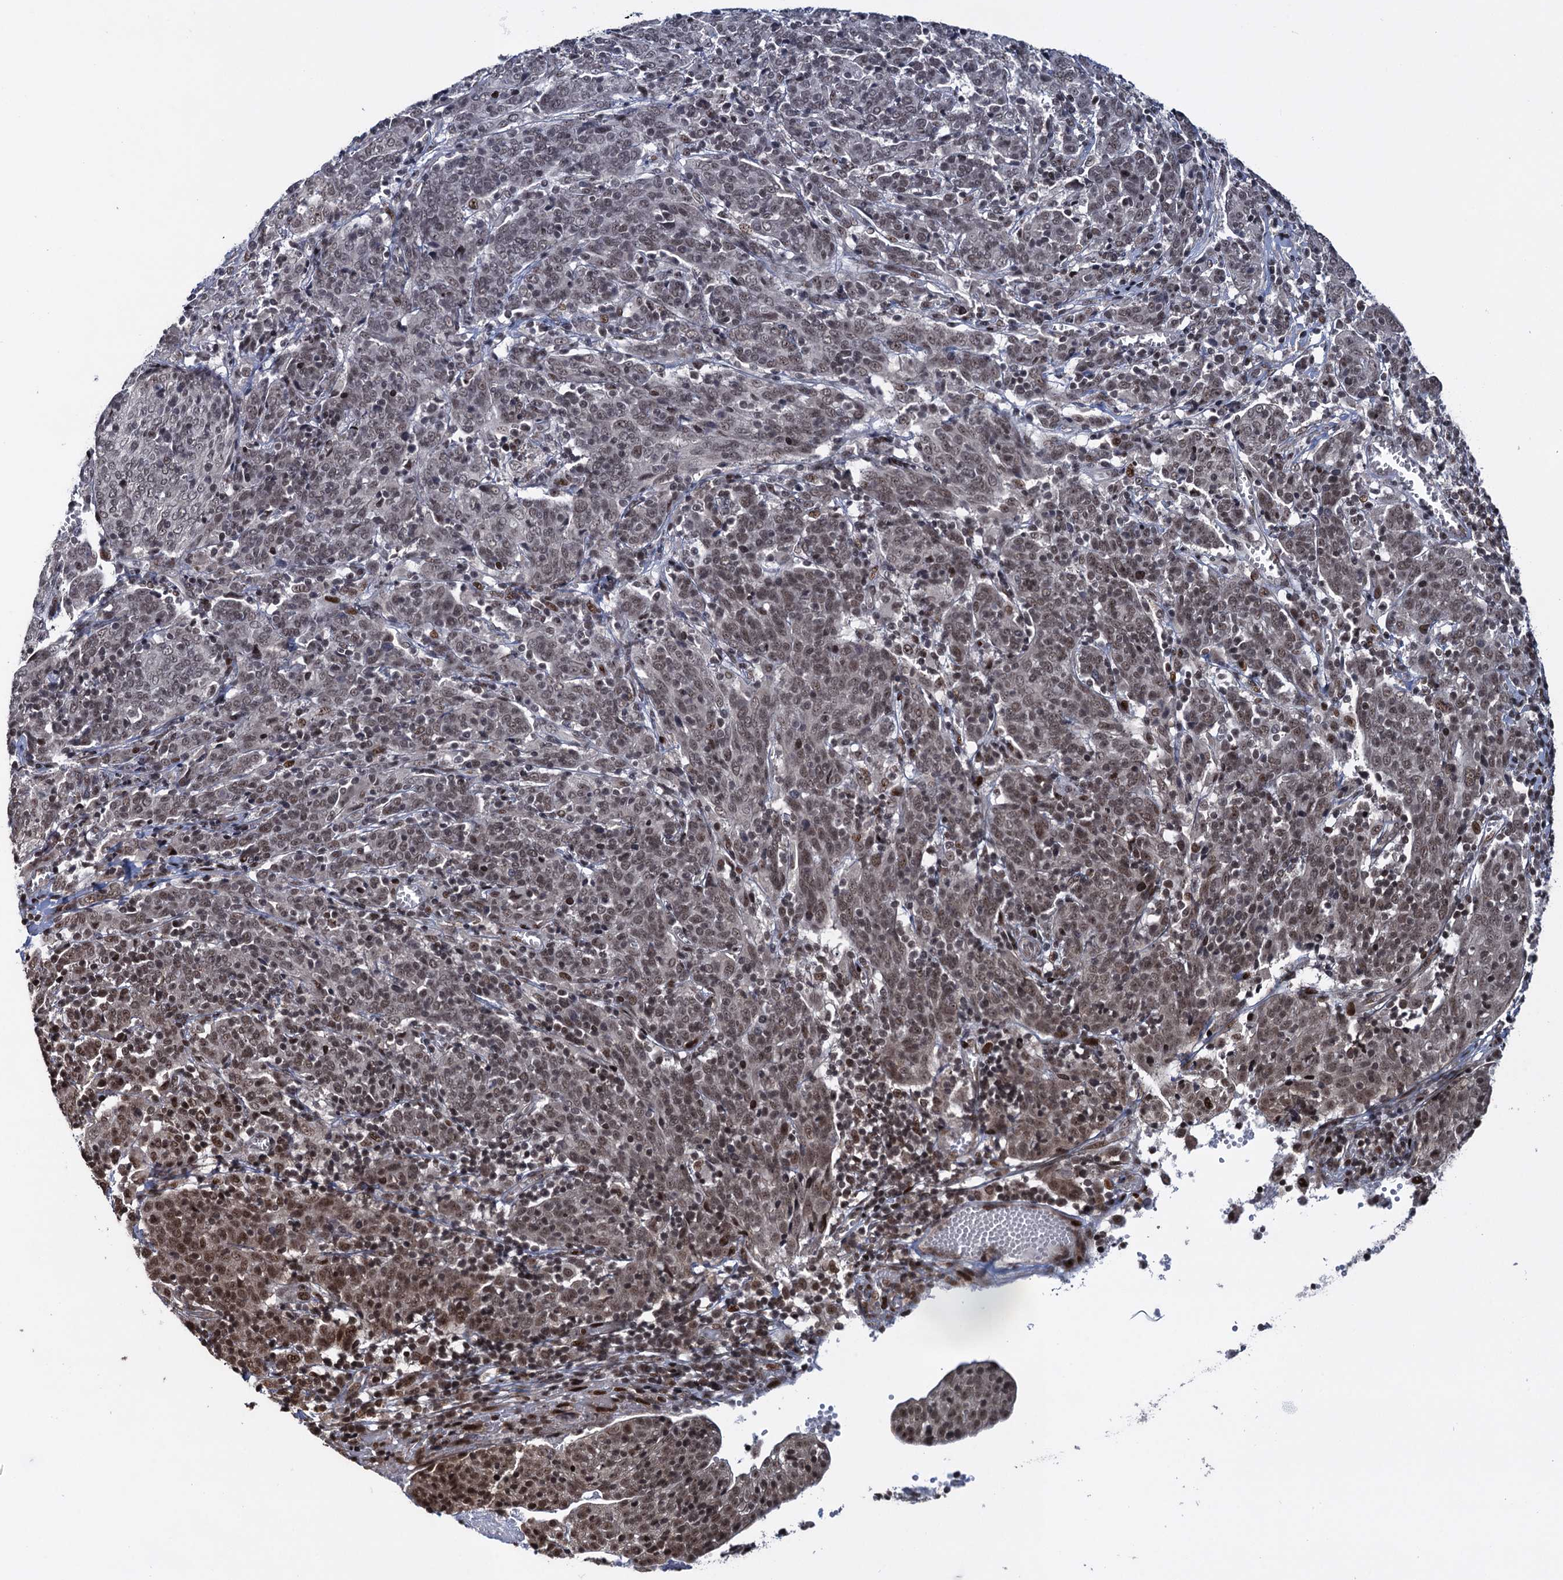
{"staining": {"intensity": "moderate", "quantity": "<25%", "location": "nuclear"}, "tissue": "cervical cancer", "cell_type": "Tumor cells", "image_type": "cancer", "snomed": [{"axis": "morphology", "description": "Squamous cell carcinoma, NOS"}, {"axis": "topography", "description": "Cervix"}], "caption": "Protein staining of cervical squamous cell carcinoma tissue displays moderate nuclear staining in approximately <25% of tumor cells.", "gene": "ZNF169", "patient": {"sex": "female", "age": 67}}